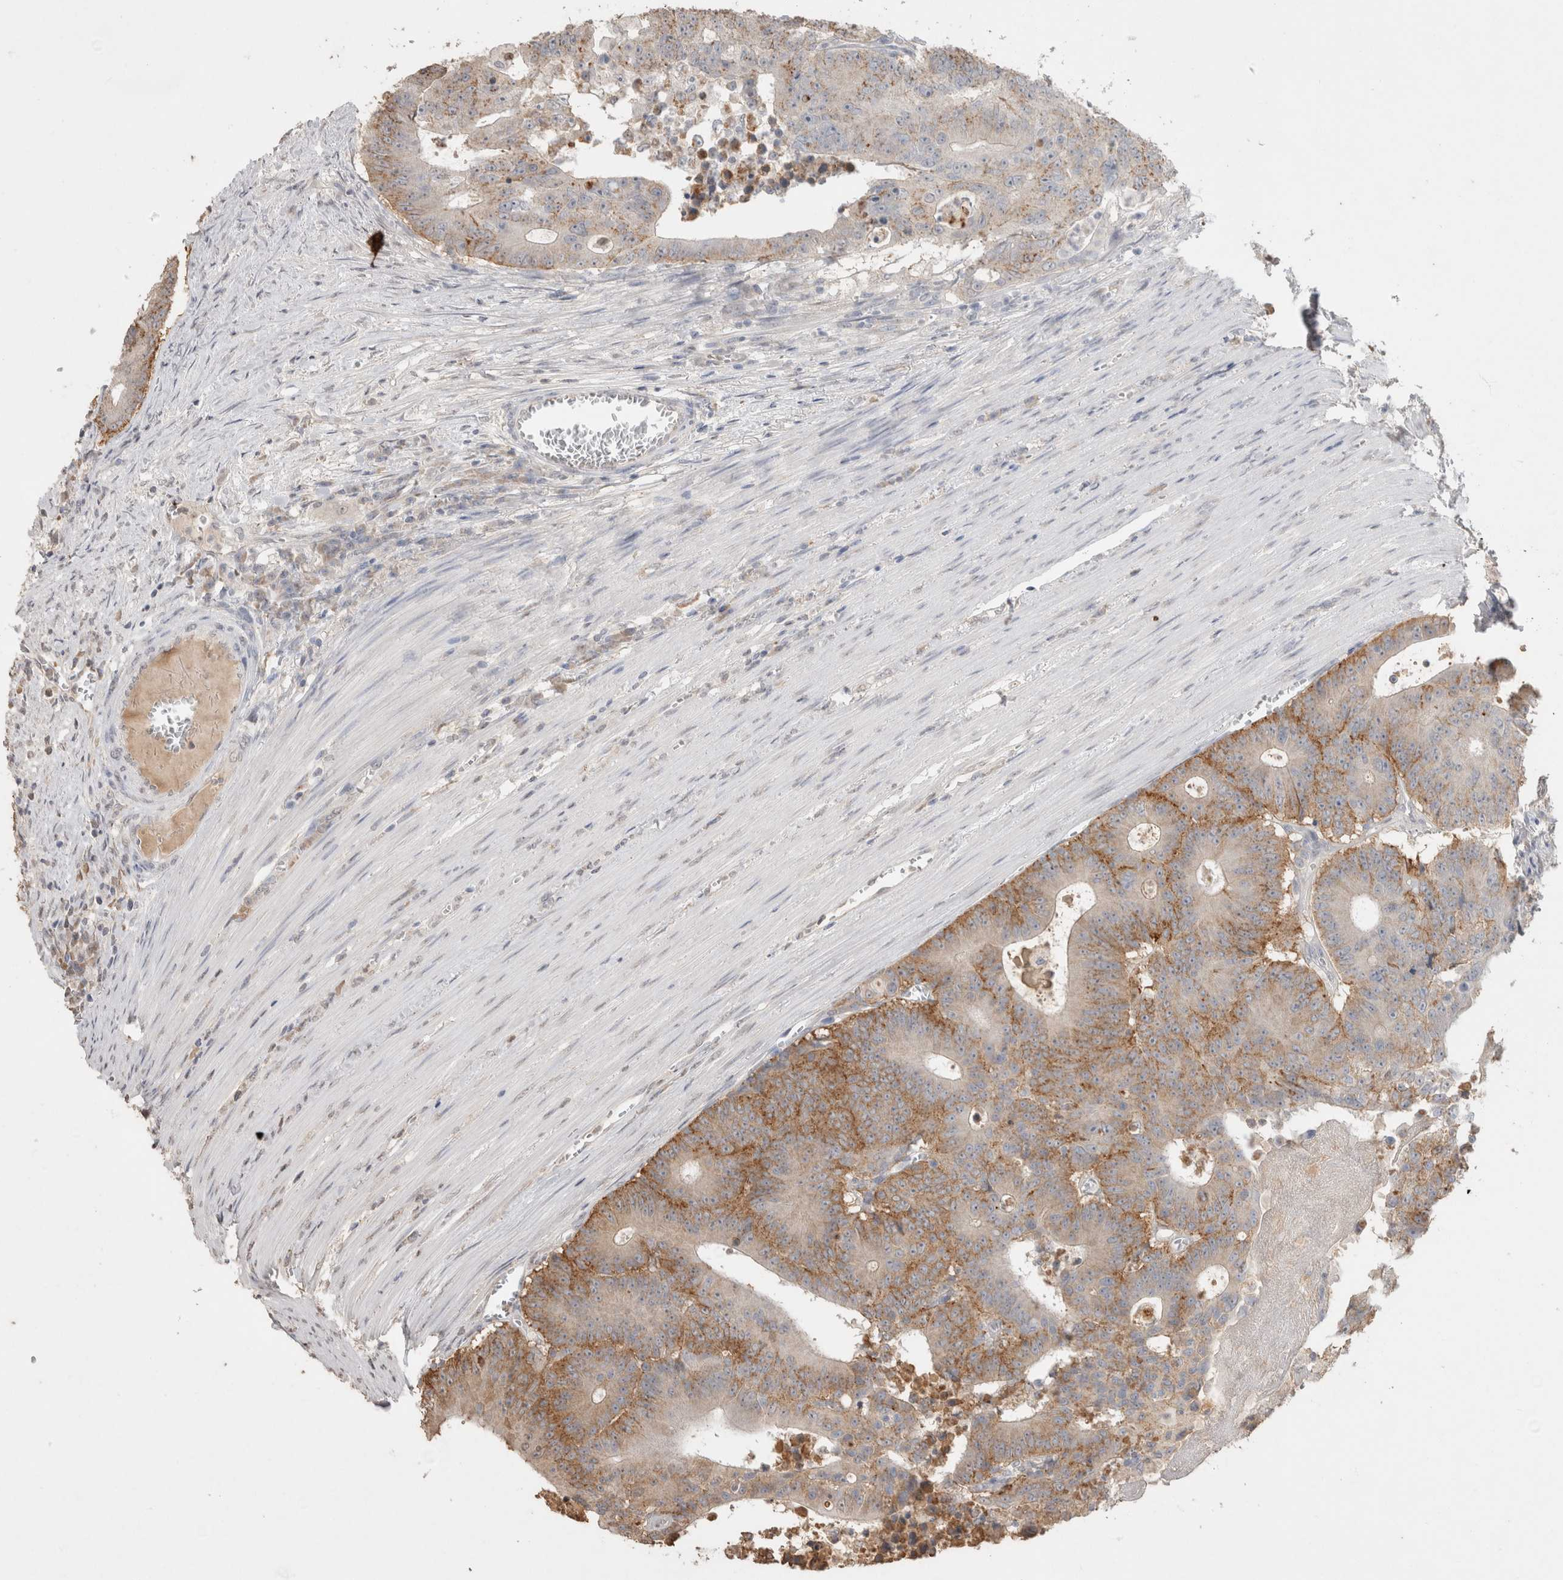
{"staining": {"intensity": "moderate", "quantity": "25%-75%", "location": "cytoplasmic/membranous"}, "tissue": "colorectal cancer", "cell_type": "Tumor cells", "image_type": "cancer", "snomed": [{"axis": "morphology", "description": "Adenocarcinoma, NOS"}, {"axis": "topography", "description": "Colon"}], "caption": "Immunohistochemistry (IHC) of colorectal adenocarcinoma reveals medium levels of moderate cytoplasmic/membranous staining in approximately 25%-75% of tumor cells.", "gene": "NAALADL2", "patient": {"sex": "male", "age": 87}}